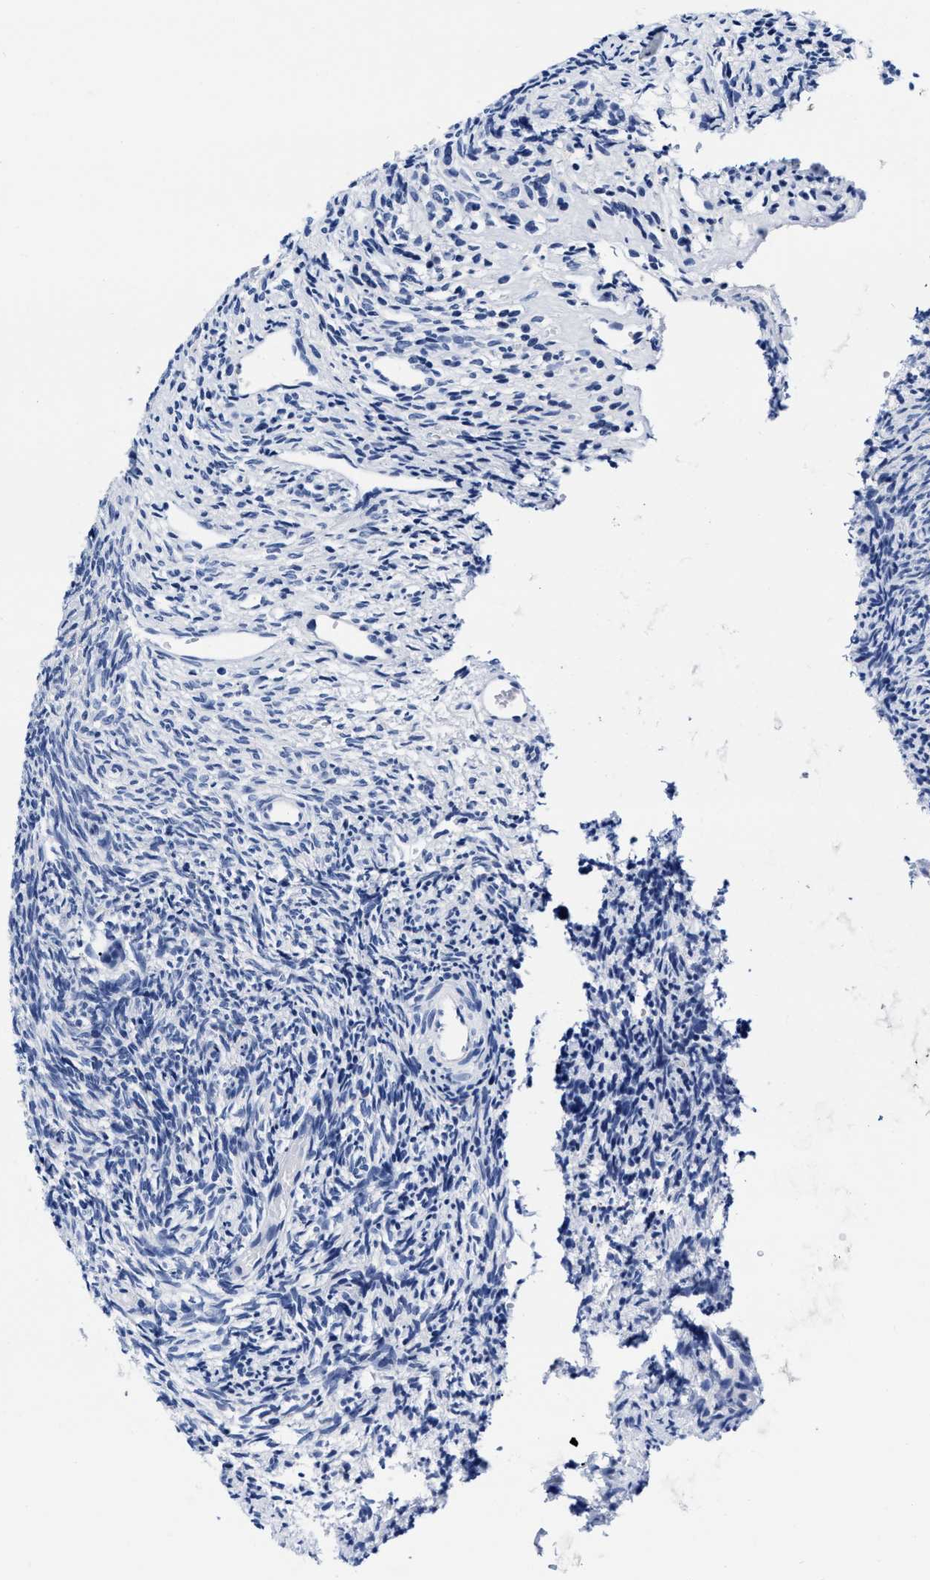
{"staining": {"intensity": "negative", "quantity": "none", "location": "none"}, "tissue": "ovary", "cell_type": "Follicle cells", "image_type": "normal", "snomed": [{"axis": "morphology", "description": "Normal tissue, NOS"}, {"axis": "topography", "description": "Ovary"}], "caption": "DAB (3,3'-diaminobenzidine) immunohistochemical staining of unremarkable human ovary displays no significant positivity in follicle cells.", "gene": "CER1", "patient": {"sex": "female", "age": 41}}